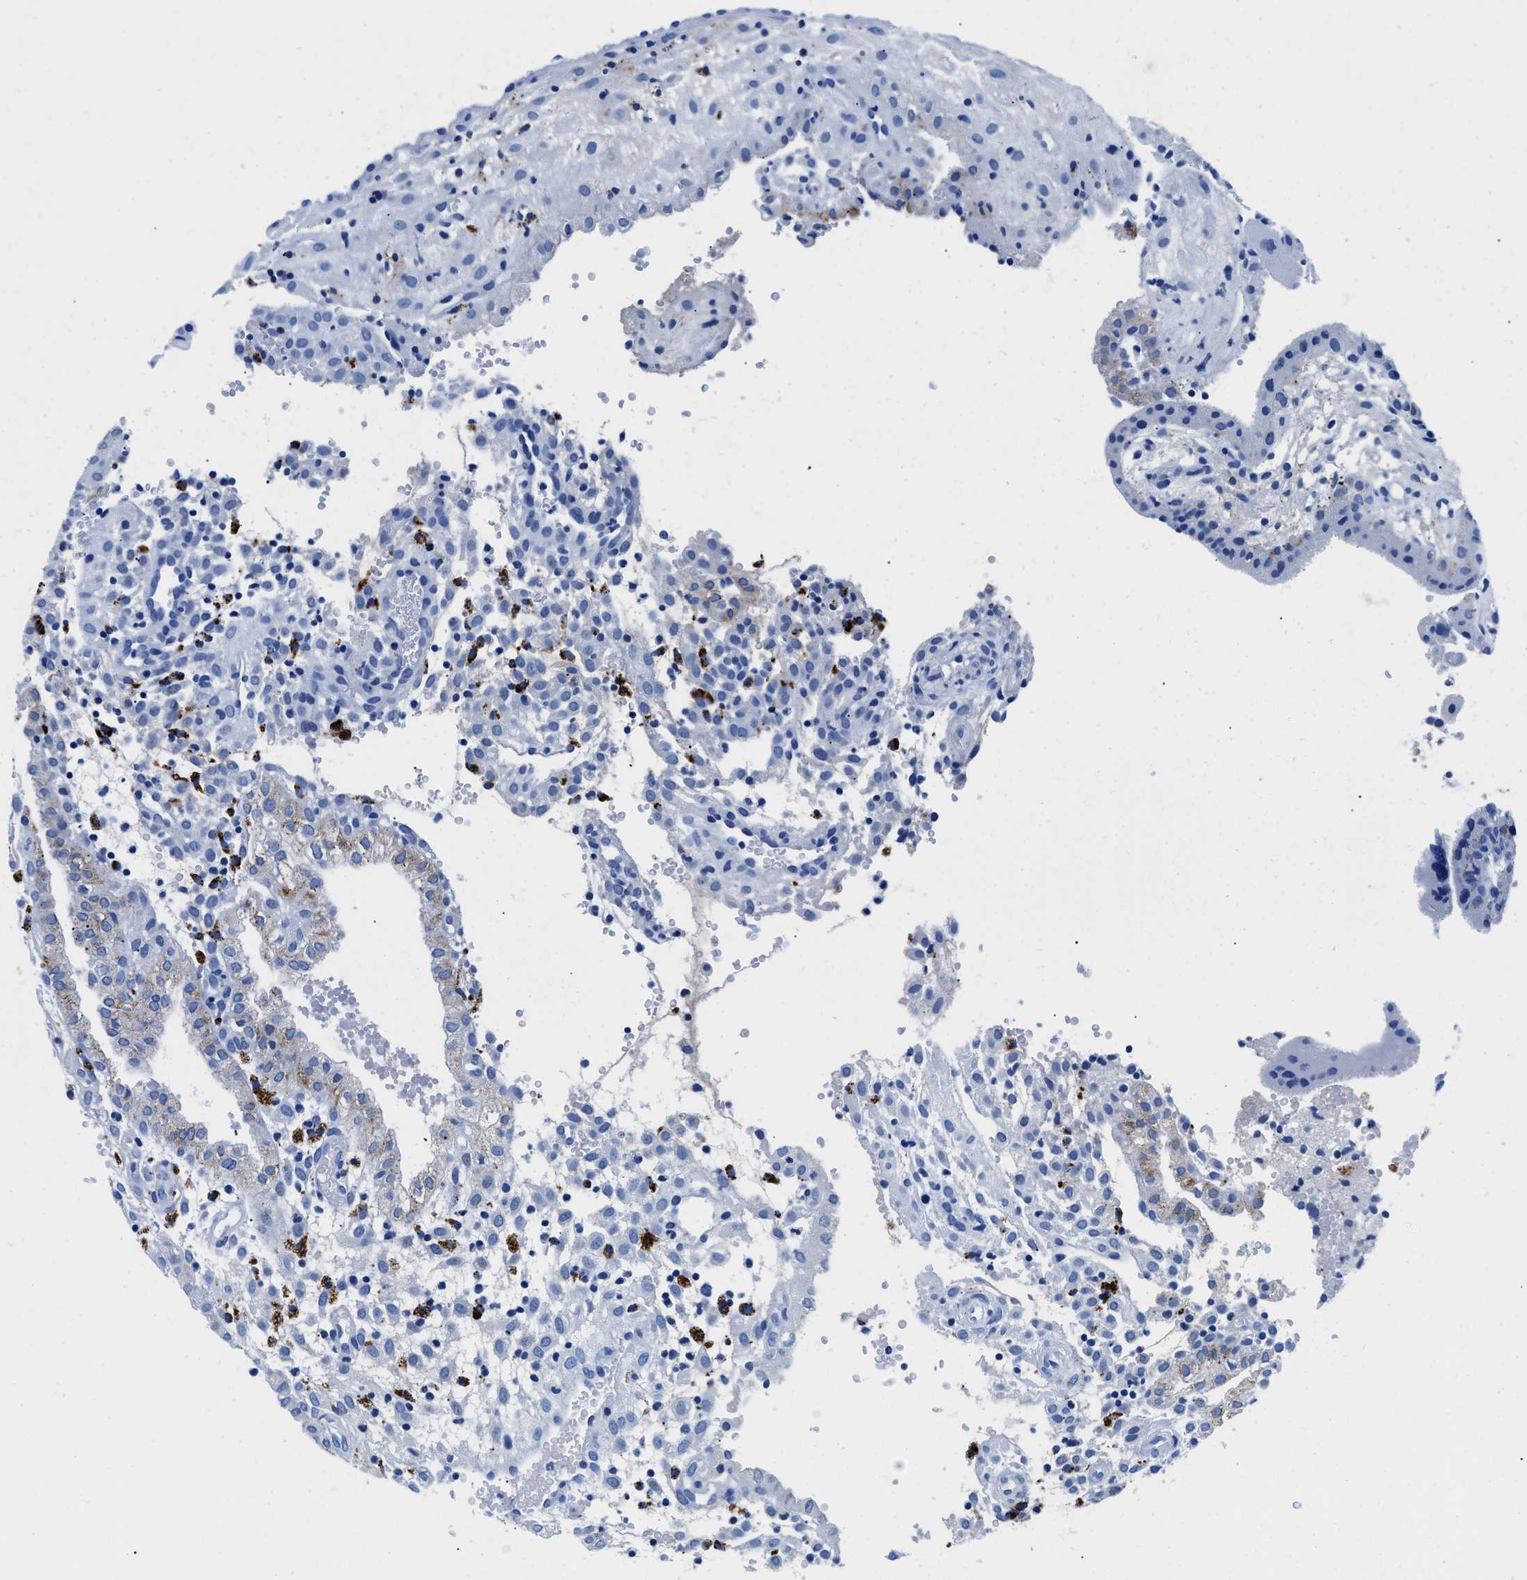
{"staining": {"intensity": "negative", "quantity": "none", "location": "none"}, "tissue": "placenta", "cell_type": "Decidual cells", "image_type": "normal", "snomed": [{"axis": "morphology", "description": "Normal tissue, NOS"}, {"axis": "topography", "description": "Placenta"}], "caption": "Immunohistochemistry (IHC) of unremarkable human placenta exhibits no positivity in decidual cells.", "gene": "OR14K1", "patient": {"sex": "female", "age": 18}}